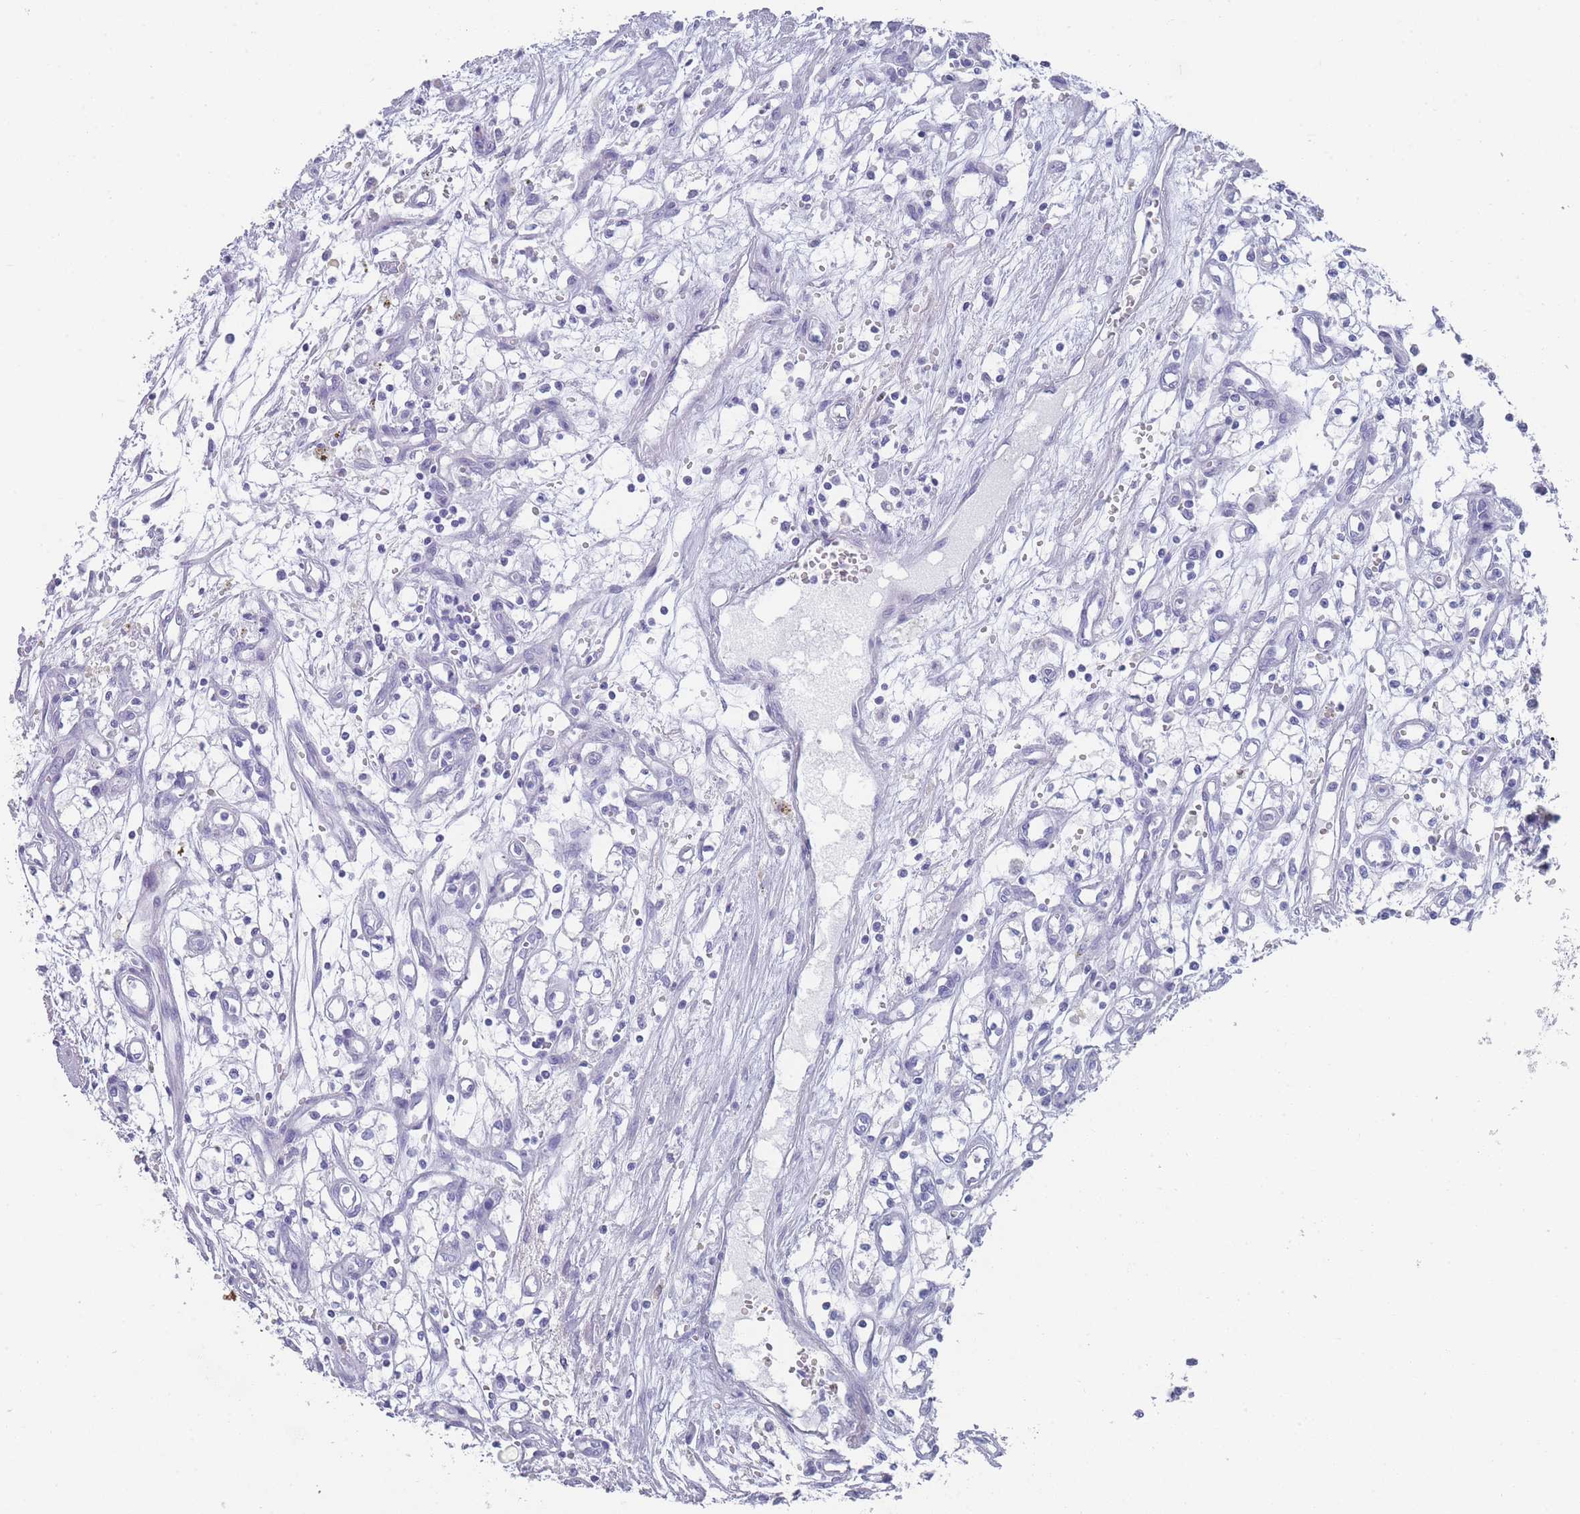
{"staining": {"intensity": "negative", "quantity": "none", "location": "none"}, "tissue": "renal cancer", "cell_type": "Tumor cells", "image_type": "cancer", "snomed": [{"axis": "morphology", "description": "Adenocarcinoma, NOS"}, {"axis": "topography", "description": "Kidney"}], "caption": "Protein analysis of renal adenocarcinoma shows no significant expression in tumor cells.", "gene": "RAB2B", "patient": {"sex": "male", "age": 59}}